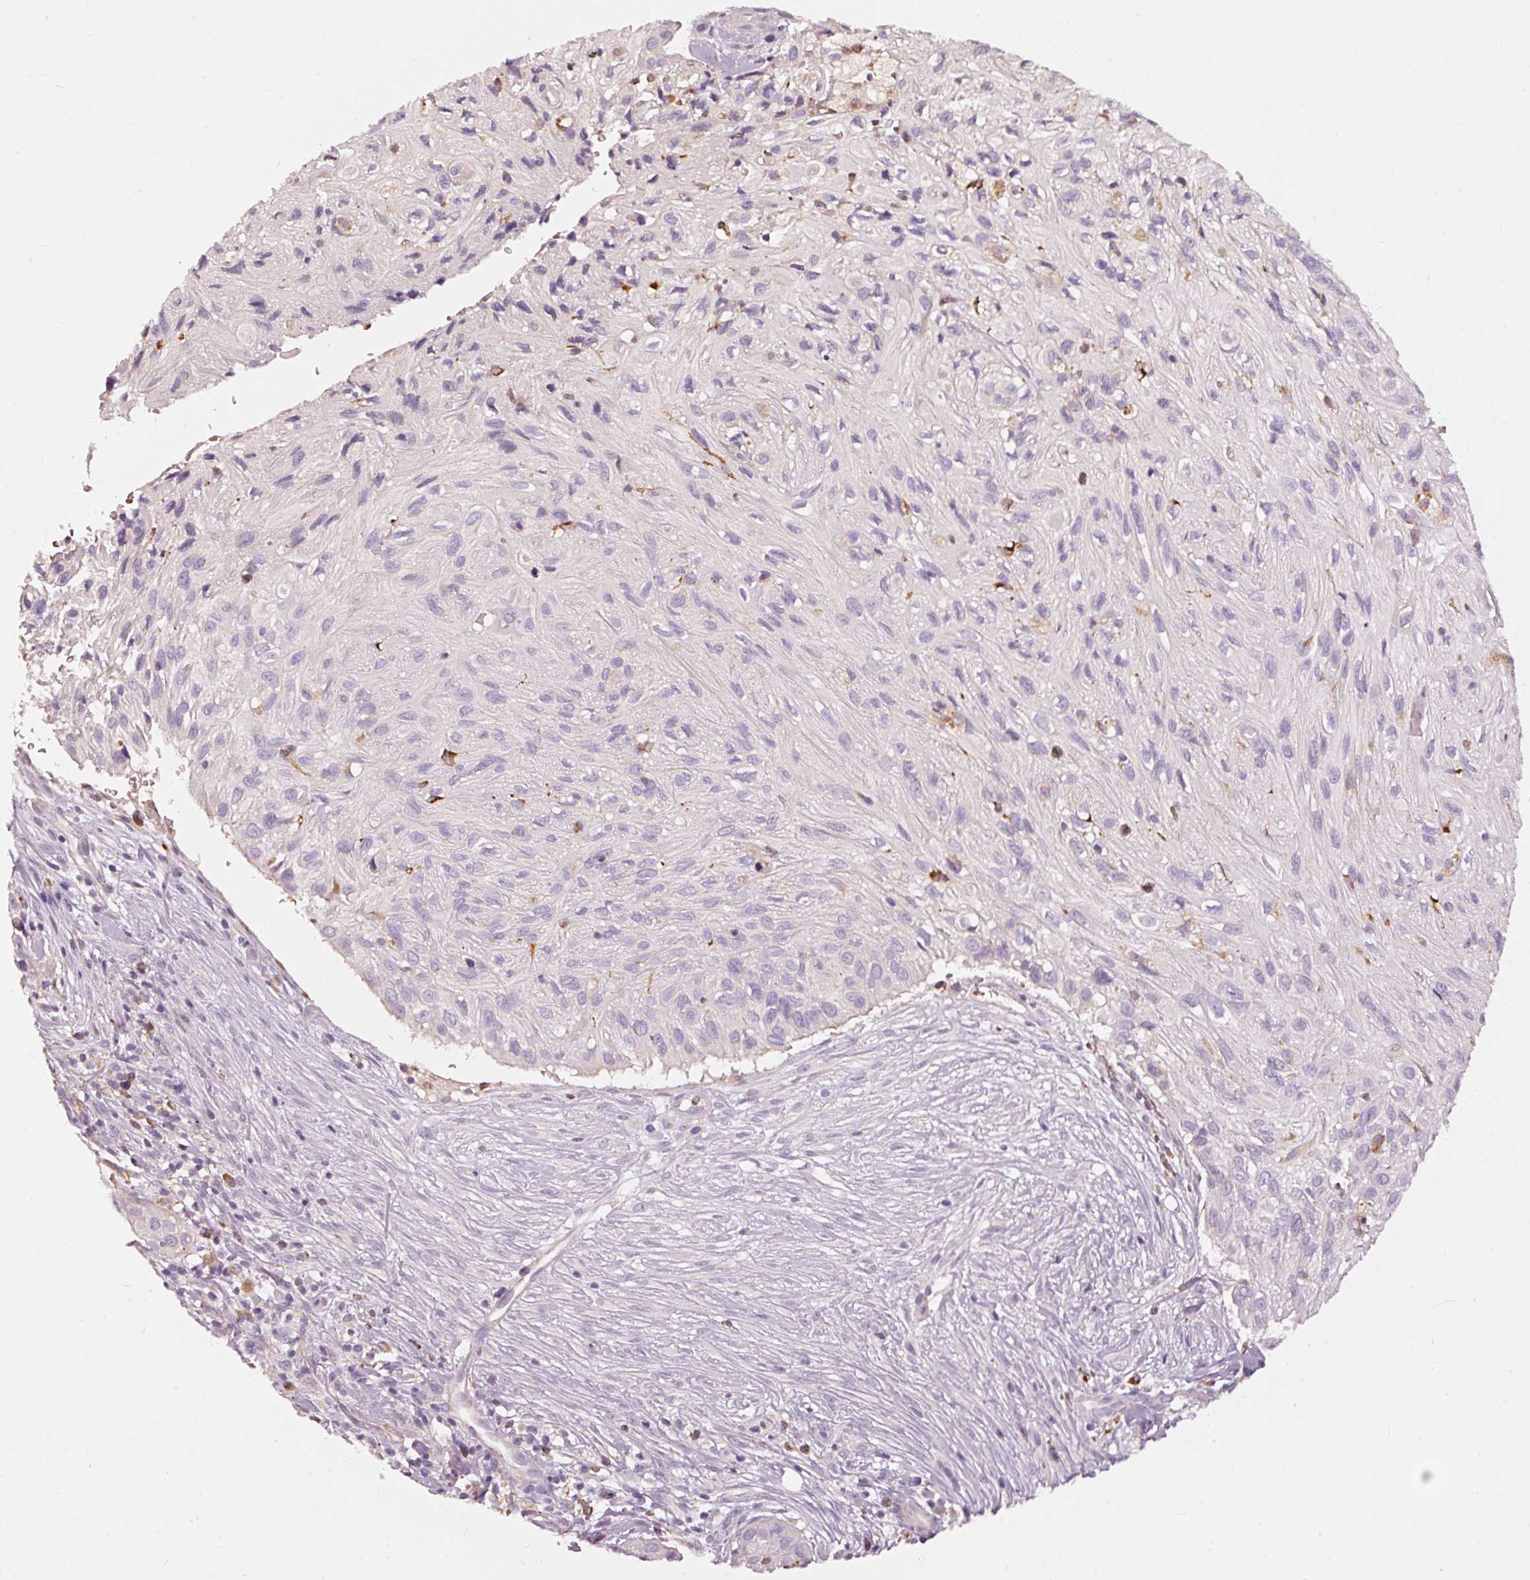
{"staining": {"intensity": "negative", "quantity": "none", "location": "none"}, "tissue": "skin cancer", "cell_type": "Tumor cells", "image_type": "cancer", "snomed": [{"axis": "morphology", "description": "Squamous cell carcinoma, NOS"}, {"axis": "topography", "description": "Skin"}], "caption": "Tumor cells show no significant expression in skin cancer.", "gene": "KLHL21", "patient": {"sex": "male", "age": 82}}